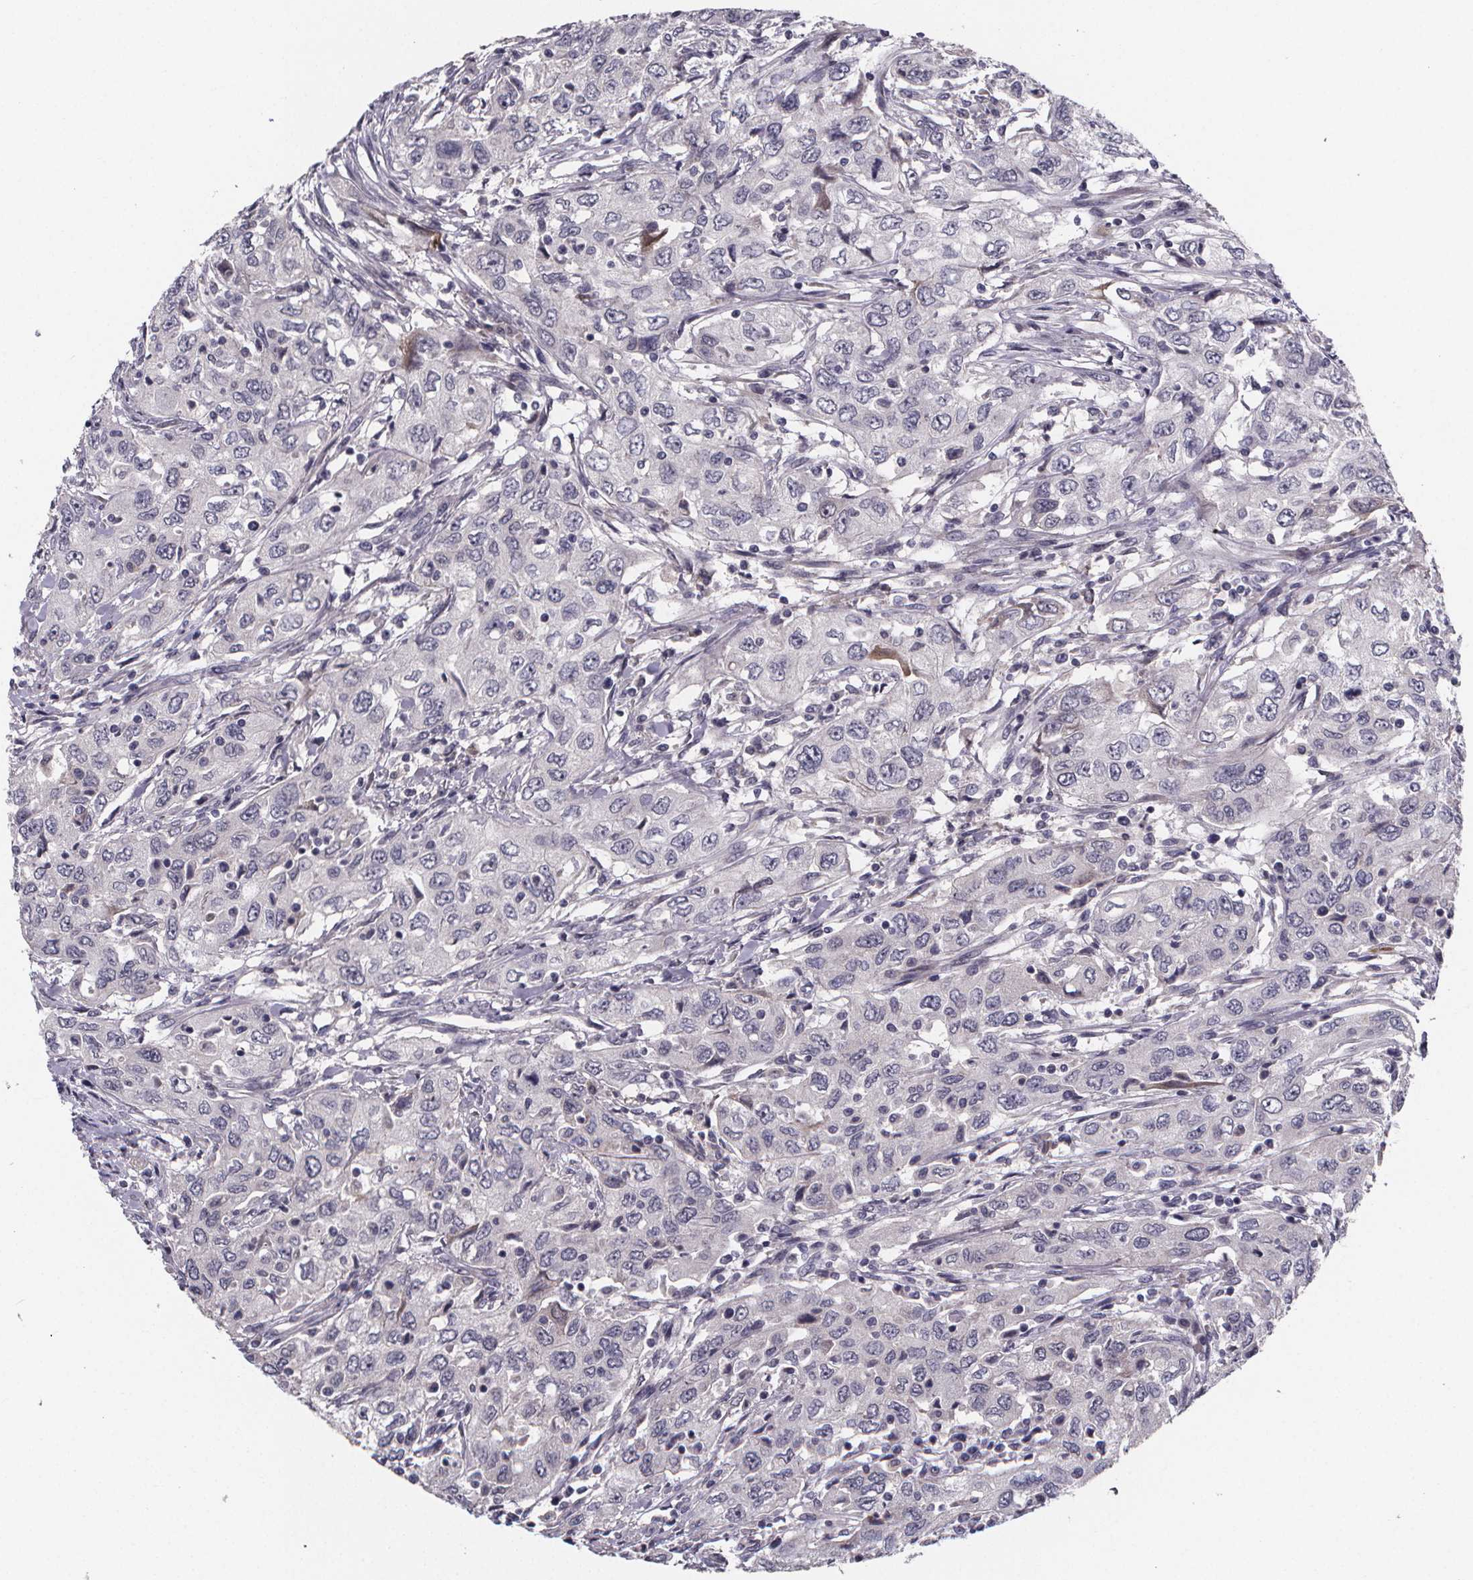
{"staining": {"intensity": "negative", "quantity": "none", "location": "none"}, "tissue": "urothelial cancer", "cell_type": "Tumor cells", "image_type": "cancer", "snomed": [{"axis": "morphology", "description": "Urothelial carcinoma, High grade"}, {"axis": "topography", "description": "Urinary bladder"}], "caption": "Human high-grade urothelial carcinoma stained for a protein using immunohistochemistry (IHC) displays no positivity in tumor cells.", "gene": "AGT", "patient": {"sex": "male", "age": 76}}